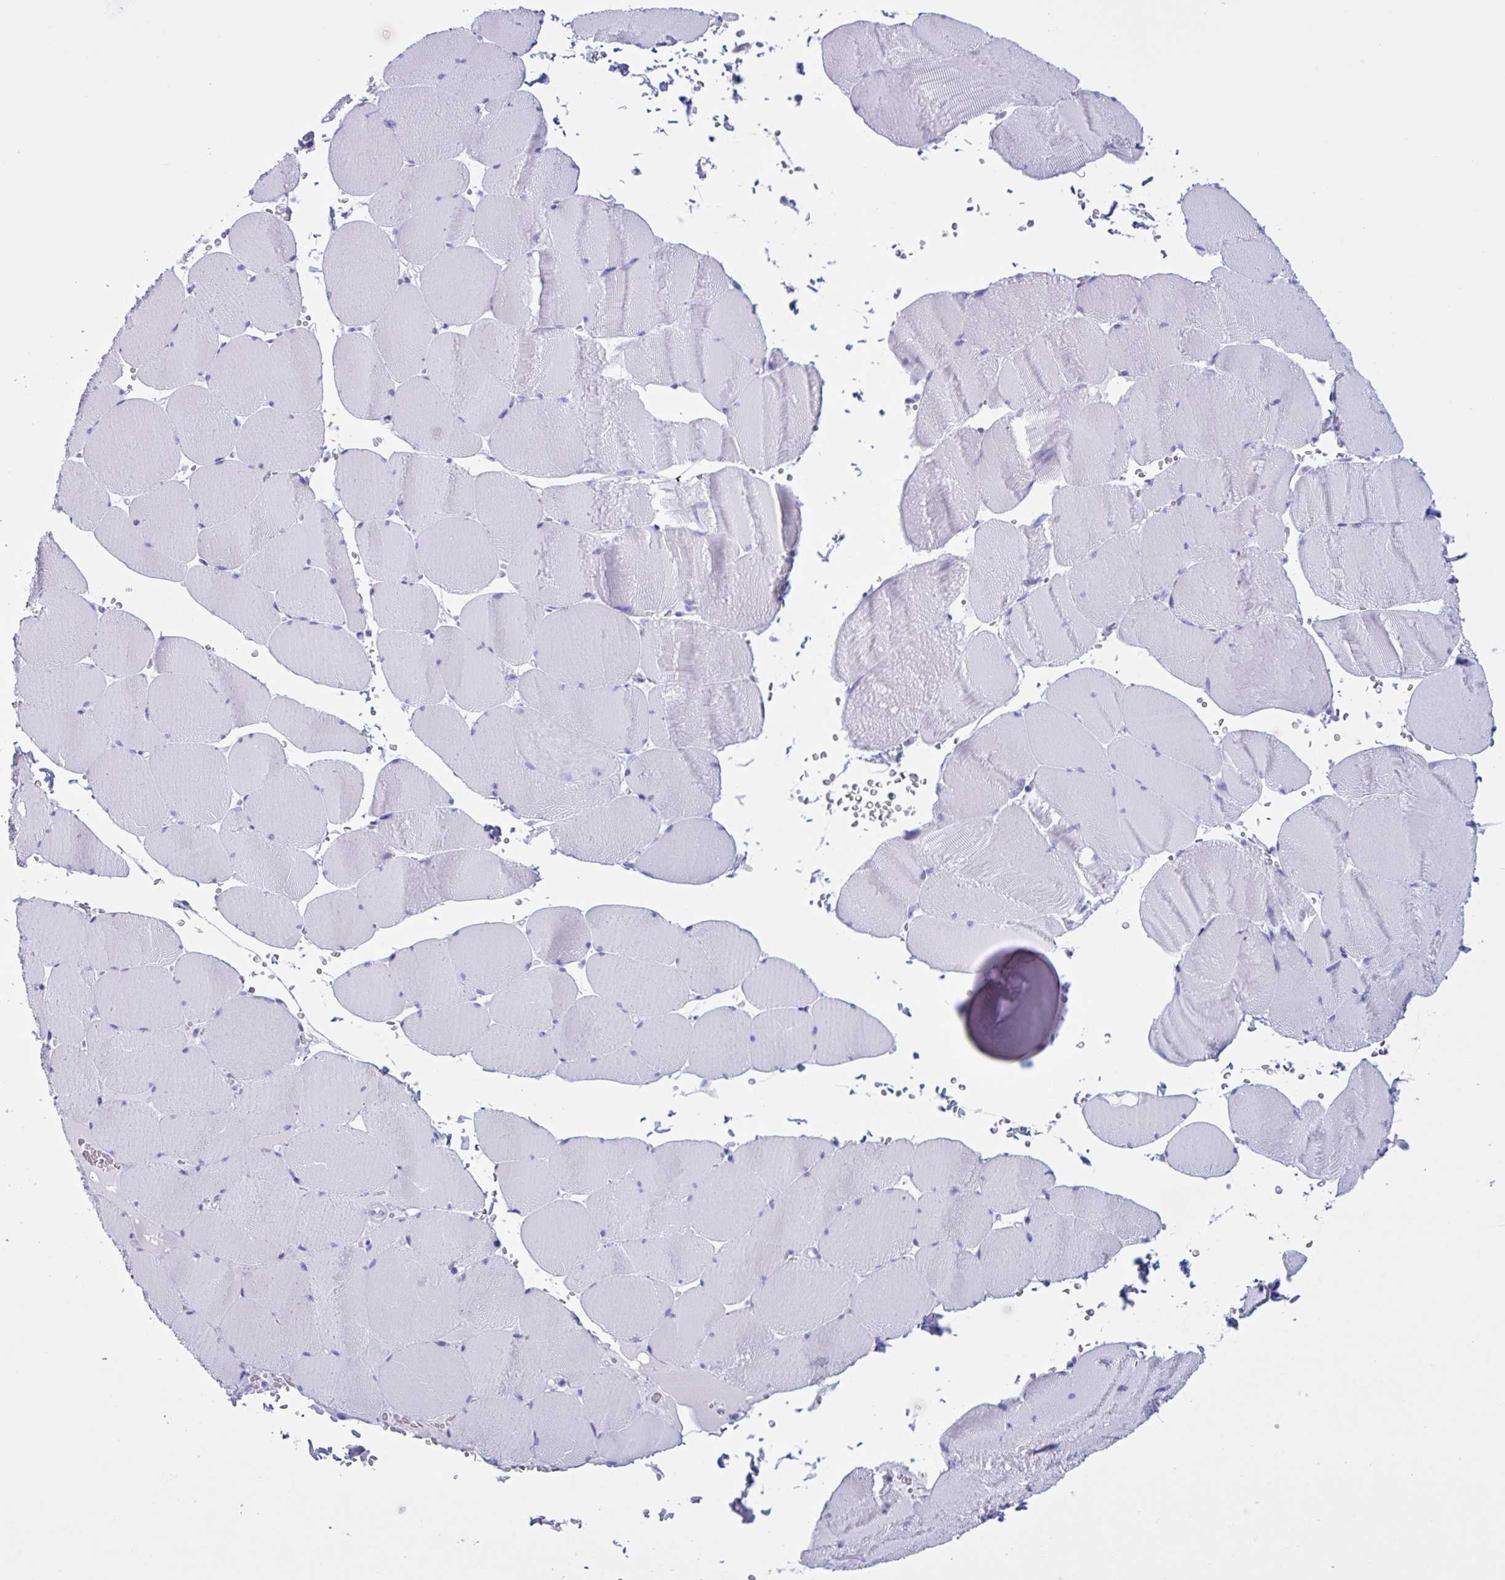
{"staining": {"intensity": "negative", "quantity": "none", "location": "none"}, "tissue": "skeletal muscle", "cell_type": "Myocytes", "image_type": "normal", "snomed": [{"axis": "morphology", "description": "Normal tissue, NOS"}, {"axis": "topography", "description": "Skeletal muscle"}, {"axis": "topography", "description": "Head-Neck"}], "caption": "This is a histopathology image of immunohistochemistry (IHC) staining of unremarkable skeletal muscle, which shows no expression in myocytes.", "gene": "MRGPRG", "patient": {"sex": "male", "age": 66}}